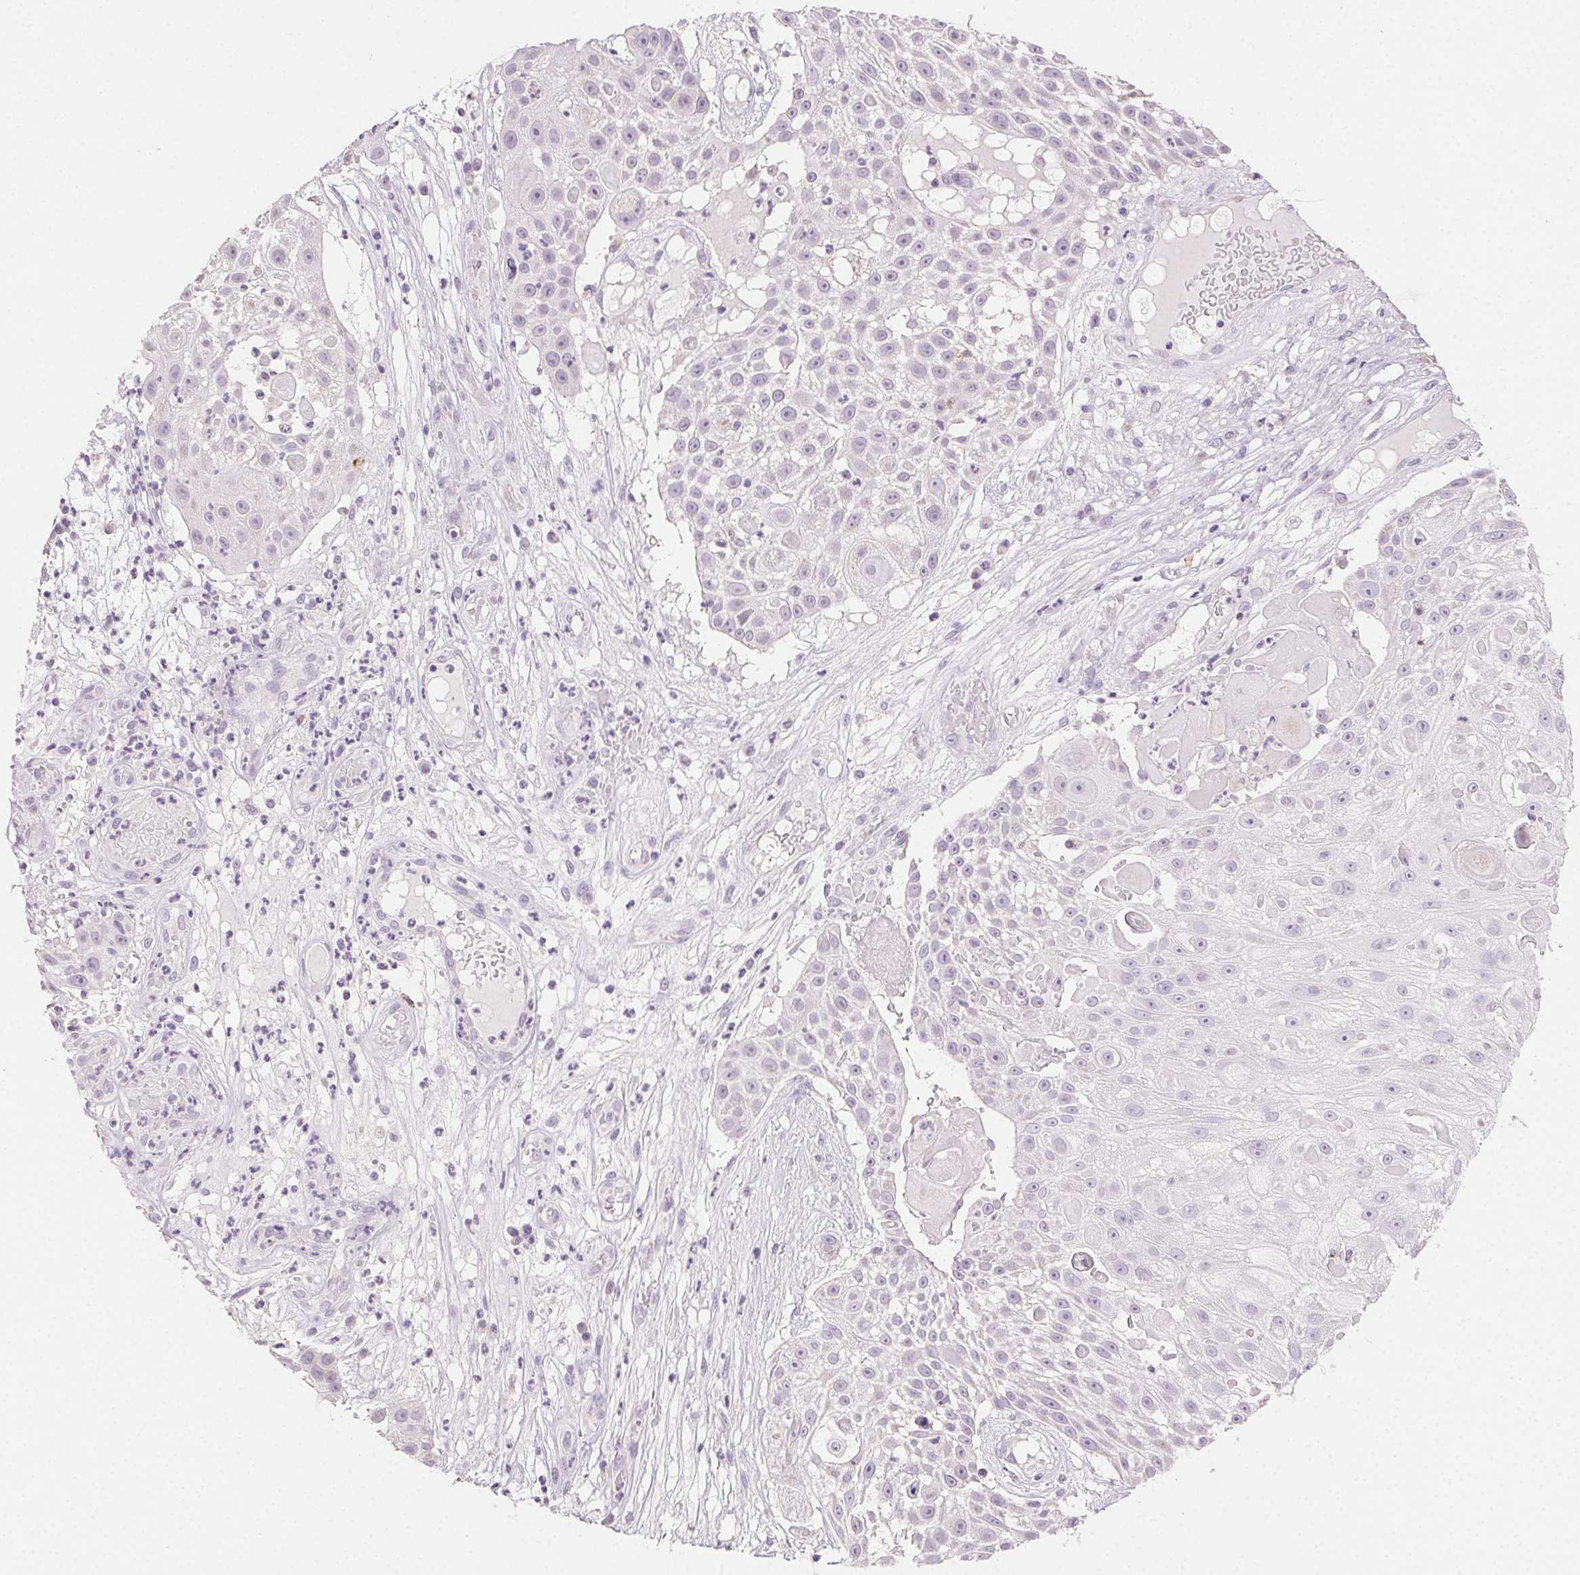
{"staining": {"intensity": "negative", "quantity": "none", "location": "none"}, "tissue": "skin cancer", "cell_type": "Tumor cells", "image_type": "cancer", "snomed": [{"axis": "morphology", "description": "Squamous cell carcinoma, NOS"}, {"axis": "topography", "description": "Skin"}], "caption": "There is no significant positivity in tumor cells of squamous cell carcinoma (skin).", "gene": "AKAP5", "patient": {"sex": "female", "age": 86}}